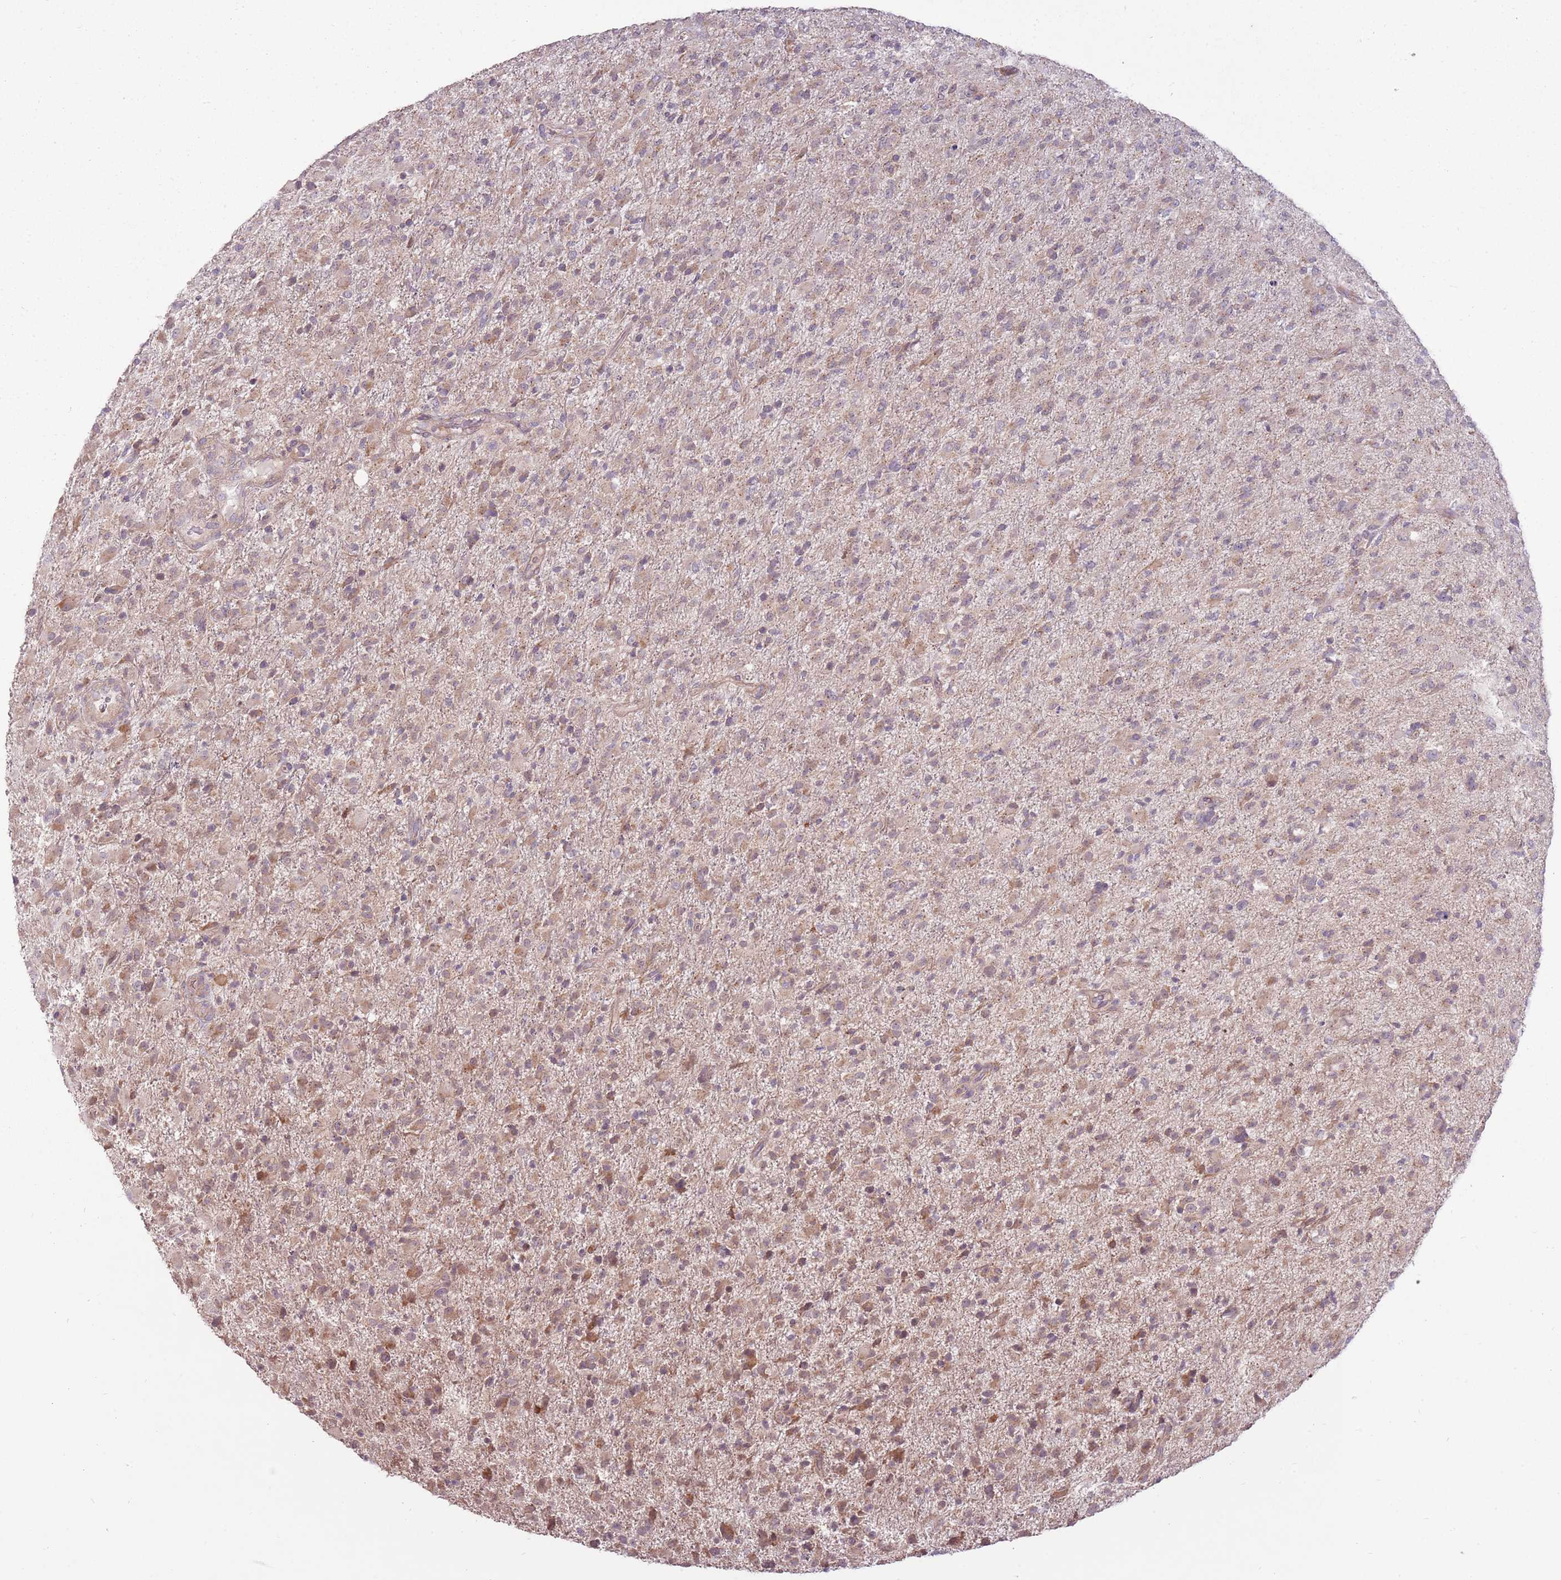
{"staining": {"intensity": "weak", "quantity": "25%-75%", "location": "cytoplasmic/membranous"}, "tissue": "glioma", "cell_type": "Tumor cells", "image_type": "cancer", "snomed": [{"axis": "morphology", "description": "Glioma, malignant, Low grade"}, {"axis": "topography", "description": "Brain"}], "caption": "The immunohistochemical stain labels weak cytoplasmic/membranous positivity in tumor cells of malignant glioma (low-grade) tissue.", "gene": "SPATA31D1", "patient": {"sex": "male", "age": 65}}